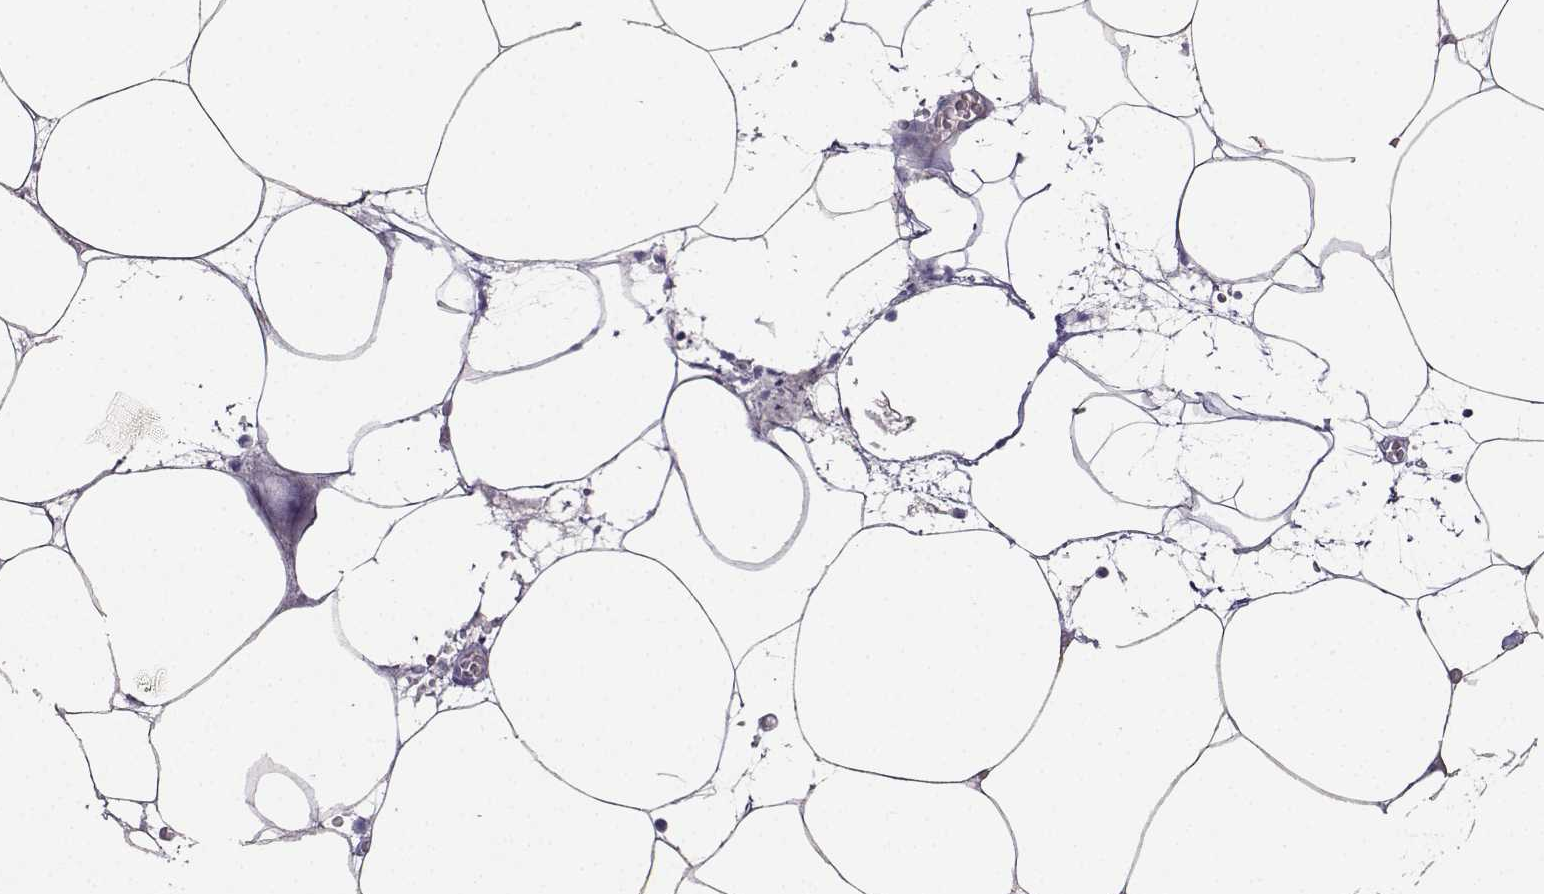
{"staining": {"intensity": "weak", "quantity": "<25%", "location": "cytoplasmic/membranous"}, "tissue": "adipose tissue", "cell_type": "Adipocytes", "image_type": "normal", "snomed": [{"axis": "morphology", "description": "Normal tissue, NOS"}, {"axis": "topography", "description": "Adipose tissue"}, {"axis": "topography", "description": "Pancreas"}, {"axis": "topography", "description": "Peripheral nerve tissue"}], "caption": "IHC micrograph of unremarkable adipose tissue: adipose tissue stained with DAB demonstrates no significant protein staining in adipocytes. (Brightfield microscopy of DAB (3,3'-diaminobenzidine) immunohistochemistry at high magnification).", "gene": "GRIK4", "patient": {"sex": "female", "age": 58}}